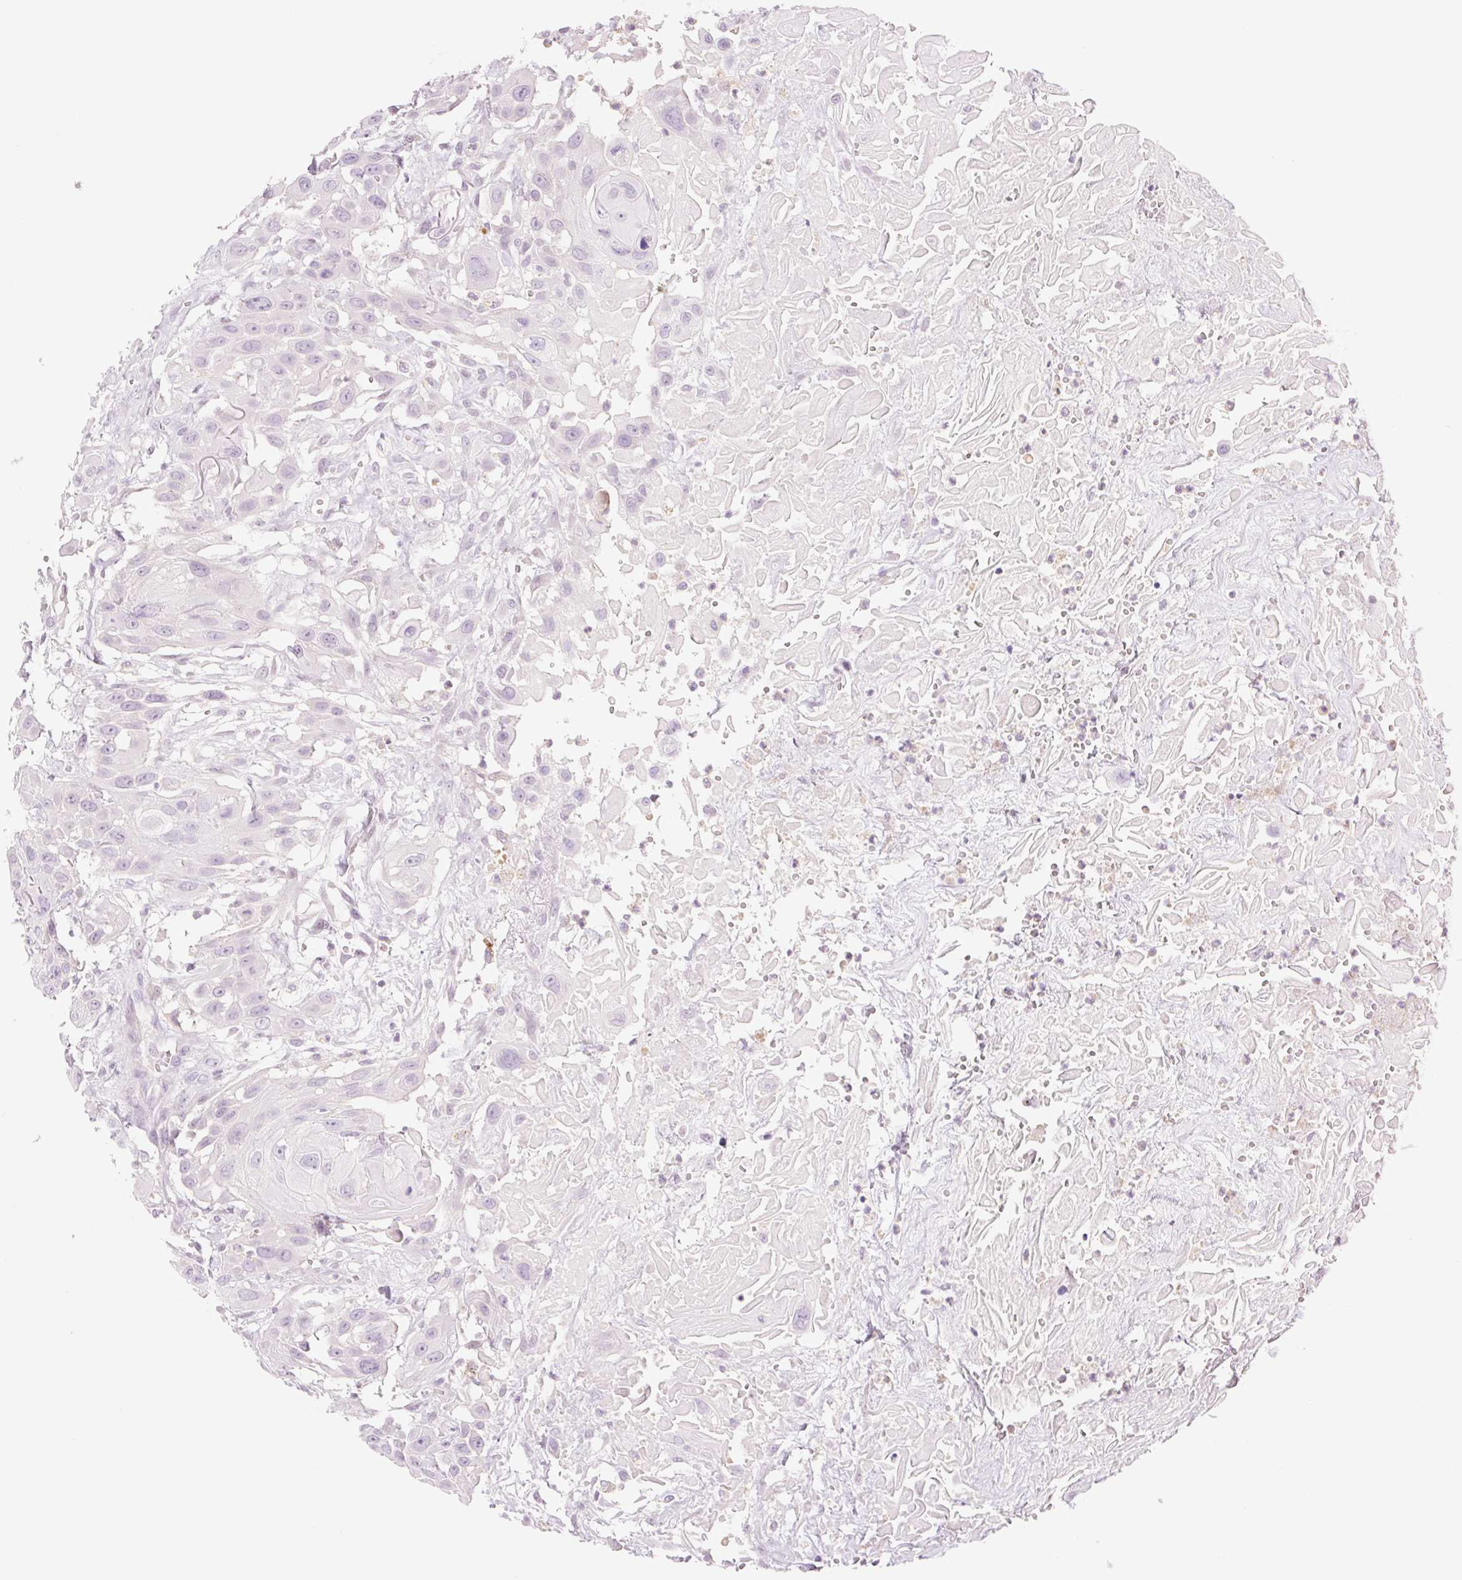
{"staining": {"intensity": "negative", "quantity": "none", "location": "none"}, "tissue": "head and neck cancer", "cell_type": "Tumor cells", "image_type": "cancer", "snomed": [{"axis": "morphology", "description": "Squamous cell carcinoma, NOS"}, {"axis": "topography", "description": "Head-Neck"}], "caption": "This is an immunohistochemistry histopathology image of head and neck cancer (squamous cell carcinoma). There is no expression in tumor cells.", "gene": "TBX15", "patient": {"sex": "male", "age": 81}}